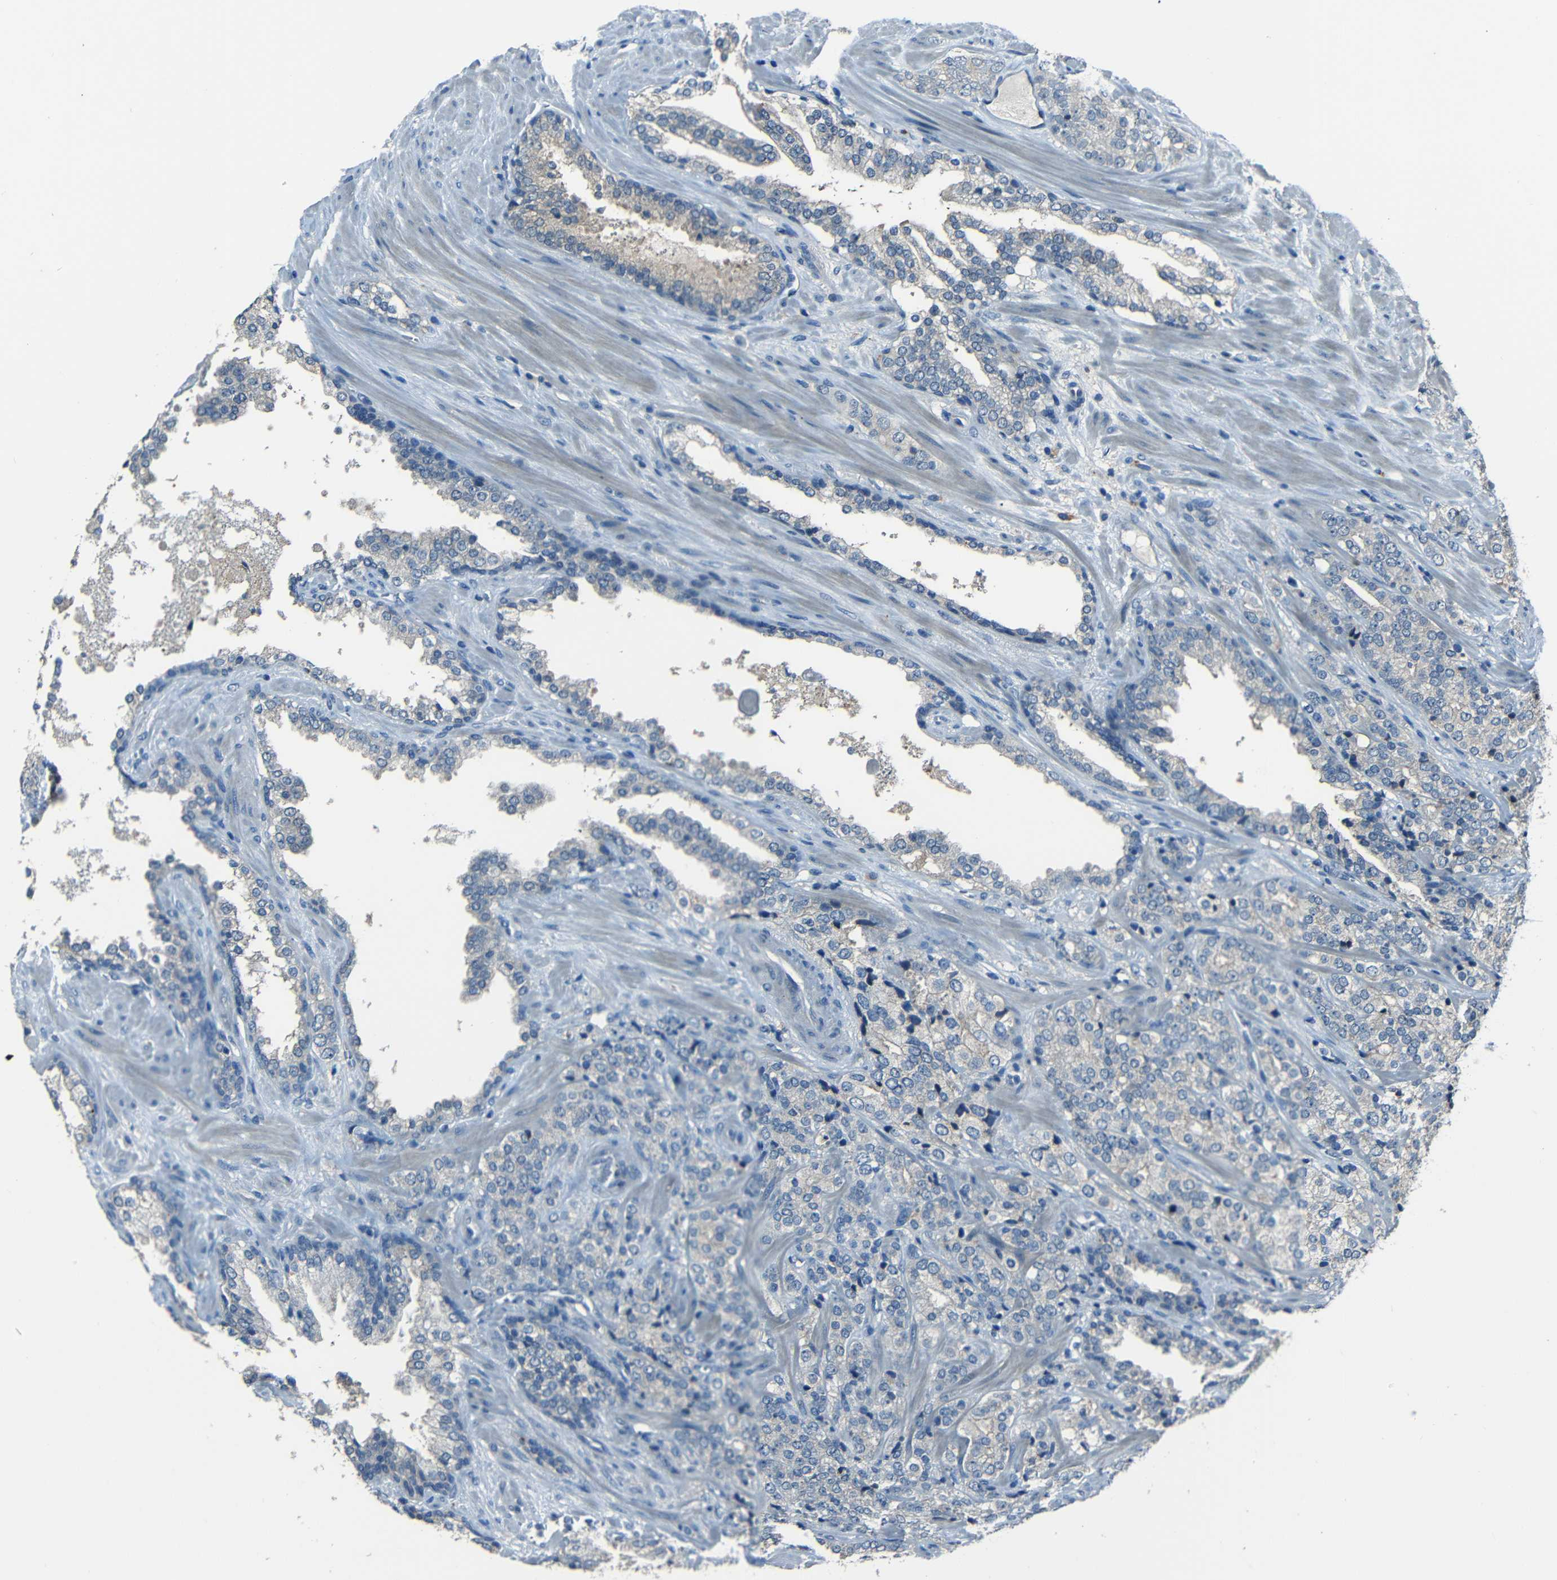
{"staining": {"intensity": "negative", "quantity": "none", "location": "none"}, "tissue": "prostate cancer", "cell_type": "Tumor cells", "image_type": "cancer", "snomed": [{"axis": "morphology", "description": "Adenocarcinoma, High grade"}, {"axis": "topography", "description": "Prostate"}], "caption": "High power microscopy image of an immunohistochemistry micrograph of prostate cancer (high-grade adenocarcinoma), revealing no significant positivity in tumor cells. Brightfield microscopy of immunohistochemistry (IHC) stained with DAB (brown) and hematoxylin (blue), captured at high magnification.", "gene": "SLA", "patient": {"sex": "male", "age": 71}}